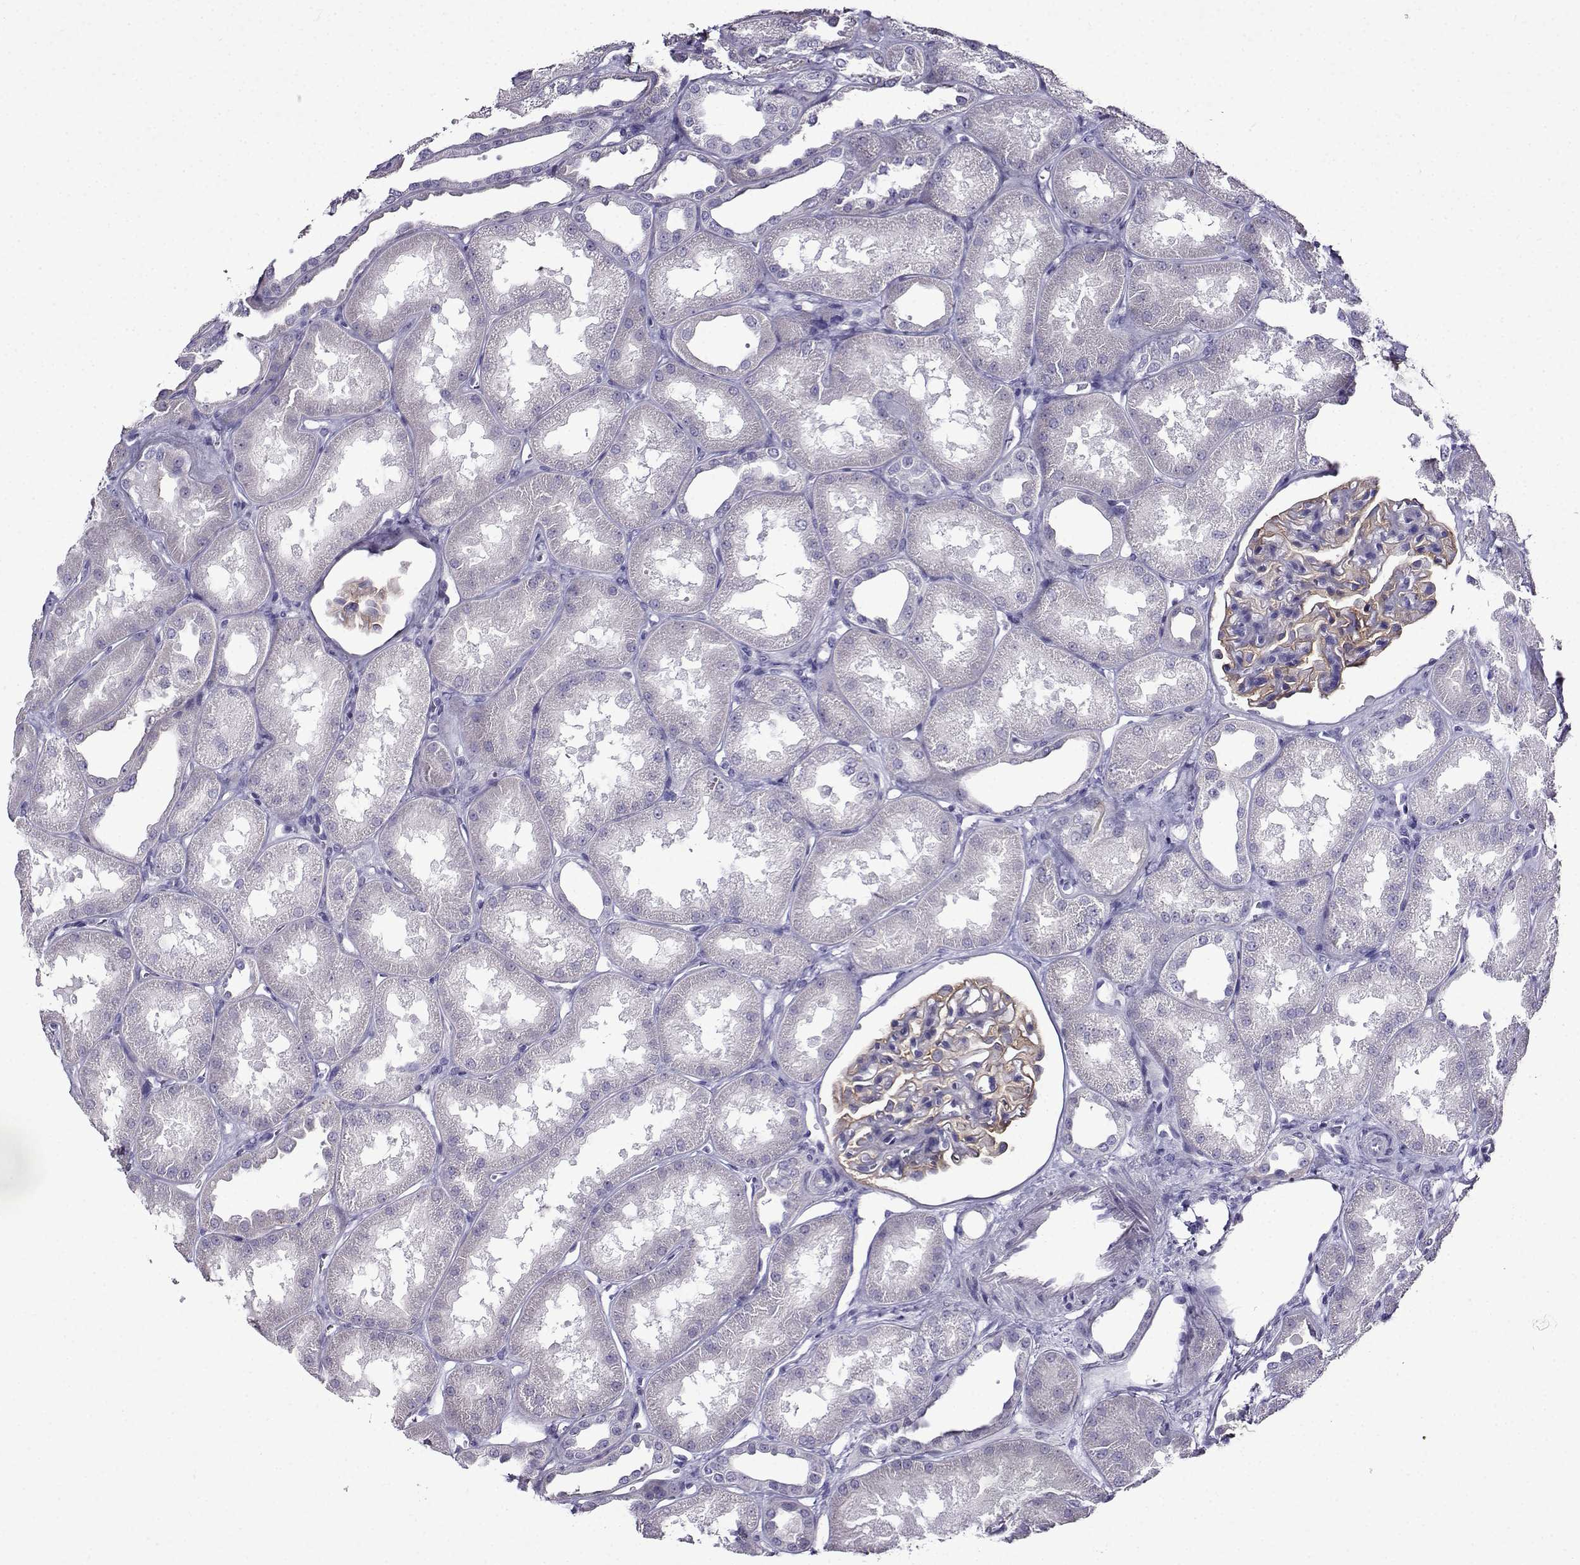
{"staining": {"intensity": "moderate", "quantity": ">75%", "location": "cytoplasmic/membranous"}, "tissue": "kidney", "cell_type": "Cells in glomeruli", "image_type": "normal", "snomed": [{"axis": "morphology", "description": "Normal tissue, NOS"}, {"axis": "topography", "description": "Kidney"}], "caption": "Human kidney stained with a brown dye shows moderate cytoplasmic/membranous positive positivity in about >75% of cells in glomeruli.", "gene": "TMEM266", "patient": {"sex": "male", "age": 61}}